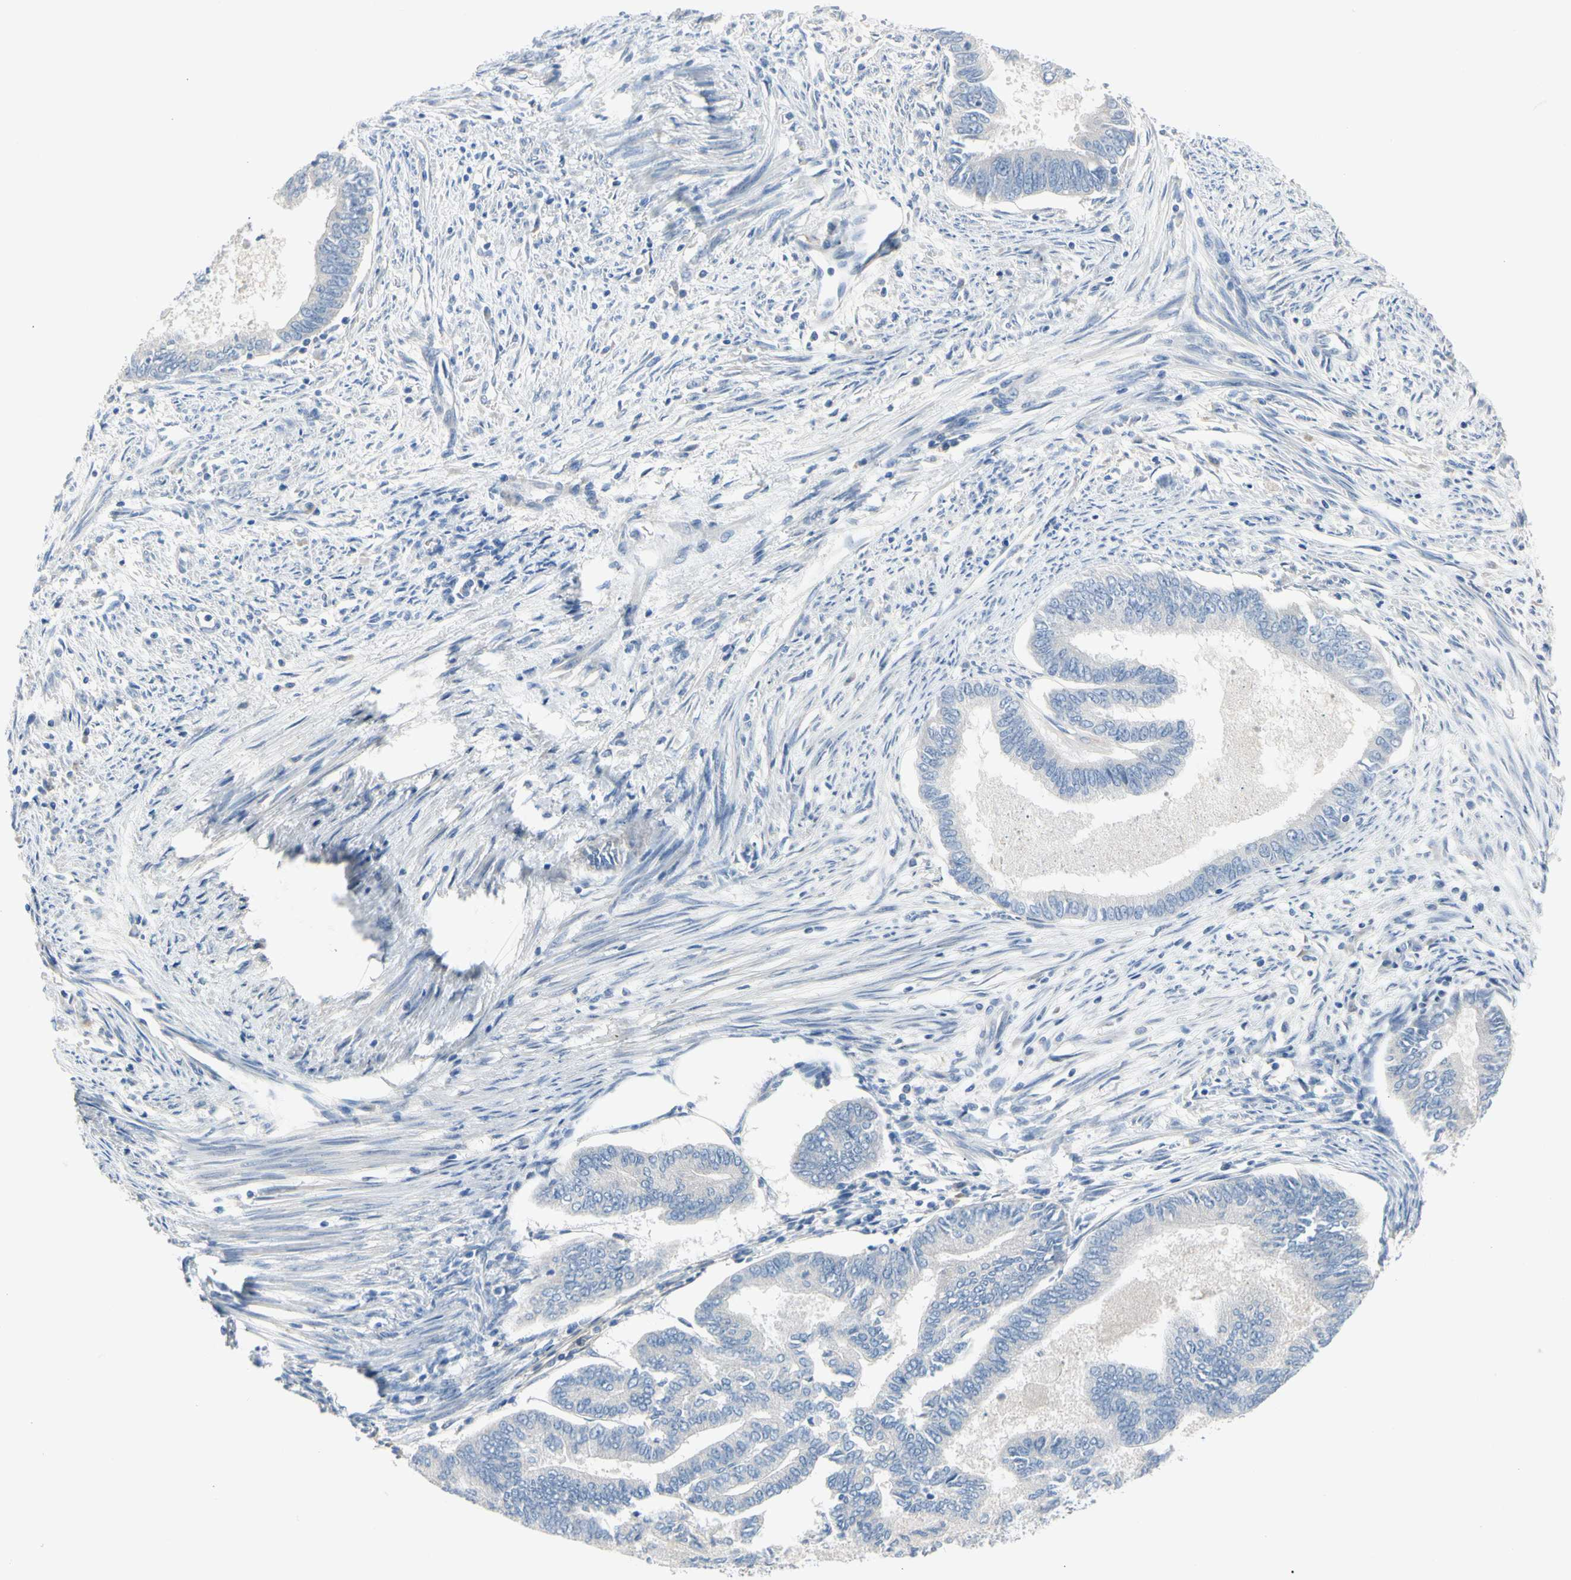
{"staining": {"intensity": "negative", "quantity": "none", "location": "none"}, "tissue": "endometrial cancer", "cell_type": "Tumor cells", "image_type": "cancer", "snomed": [{"axis": "morphology", "description": "Adenocarcinoma, NOS"}, {"axis": "topography", "description": "Endometrium"}], "caption": "Adenocarcinoma (endometrial) was stained to show a protein in brown. There is no significant positivity in tumor cells.", "gene": "MARK1", "patient": {"sex": "female", "age": 86}}